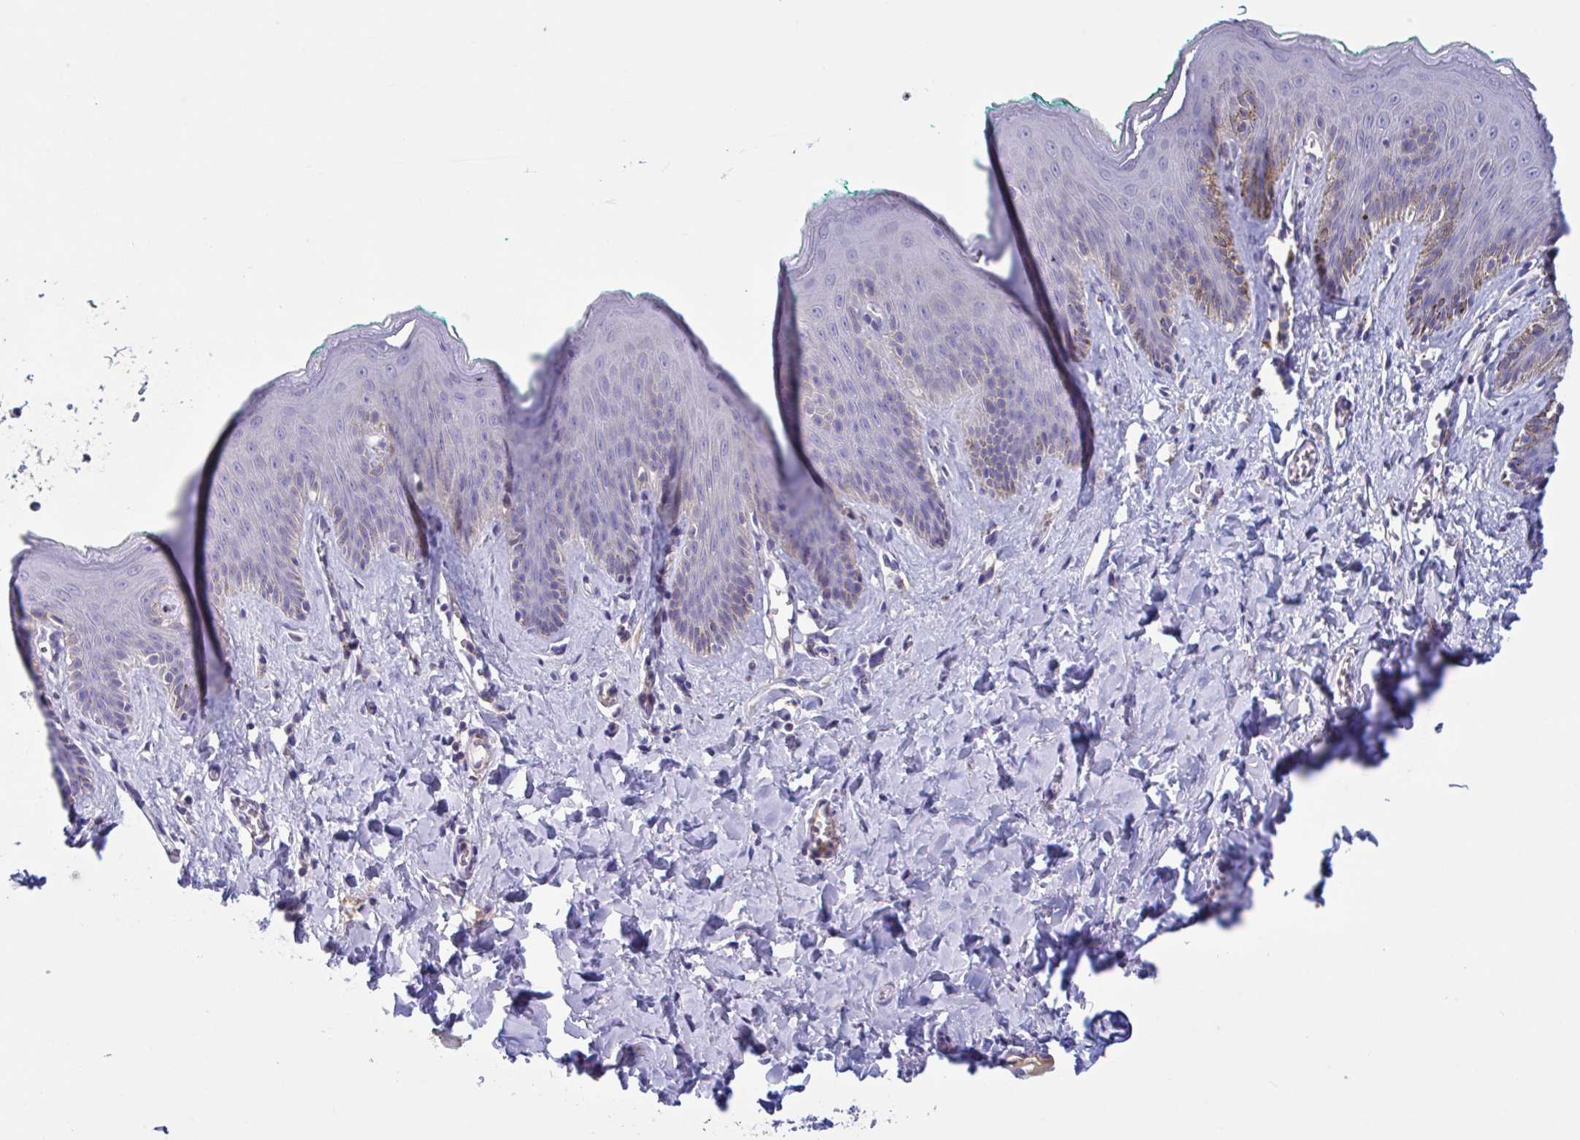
{"staining": {"intensity": "weak", "quantity": "<25%", "location": "cytoplasmic/membranous"}, "tissue": "skin", "cell_type": "Epidermal cells", "image_type": "normal", "snomed": [{"axis": "morphology", "description": "Normal tissue, NOS"}, {"axis": "topography", "description": "Vulva"}, {"axis": "topography", "description": "Peripheral nerve tissue"}], "caption": "IHC photomicrograph of benign human skin stained for a protein (brown), which displays no expression in epidermal cells.", "gene": "MS4A14", "patient": {"sex": "female", "age": 66}}